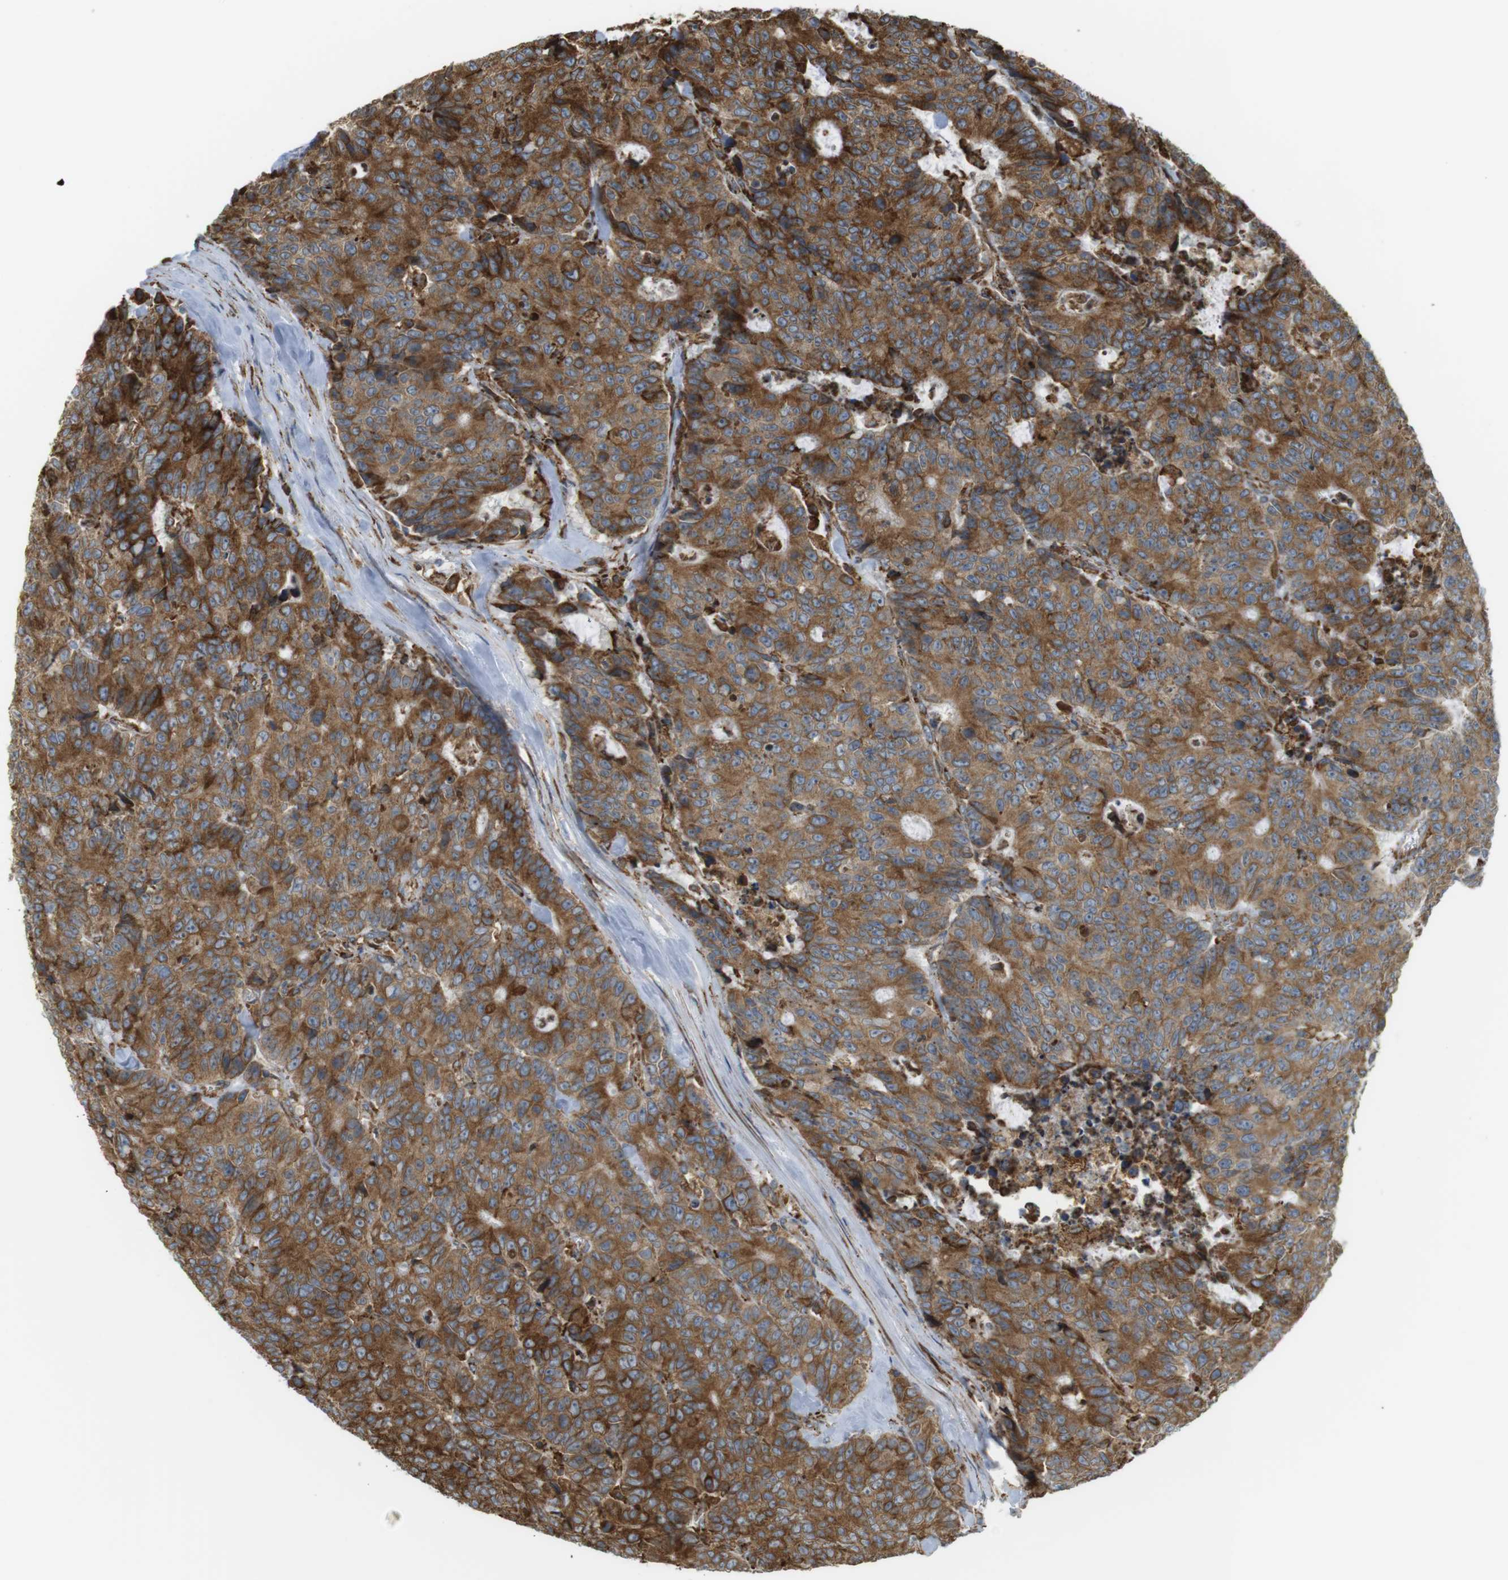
{"staining": {"intensity": "moderate", "quantity": ">75%", "location": "cytoplasmic/membranous"}, "tissue": "colorectal cancer", "cell_type": "Tumor cells", "image_type": "cancer", "snomed": [{"axis": "morphology", "description": "Adenocarcinoma, NOS"}, {"axis": "topography", "description": "Colon"}], "caption": "The immunohistochemical stain labels moderate cytoplasmic/membranous positivity in tumor cells of colorectal cancer (adenocarcinoma) tissue. (DAB = brown stain, brightfield microscopy at high magnification).", "gene": "MBOAT2", "patient": {"sex": "female", "age": 86}}